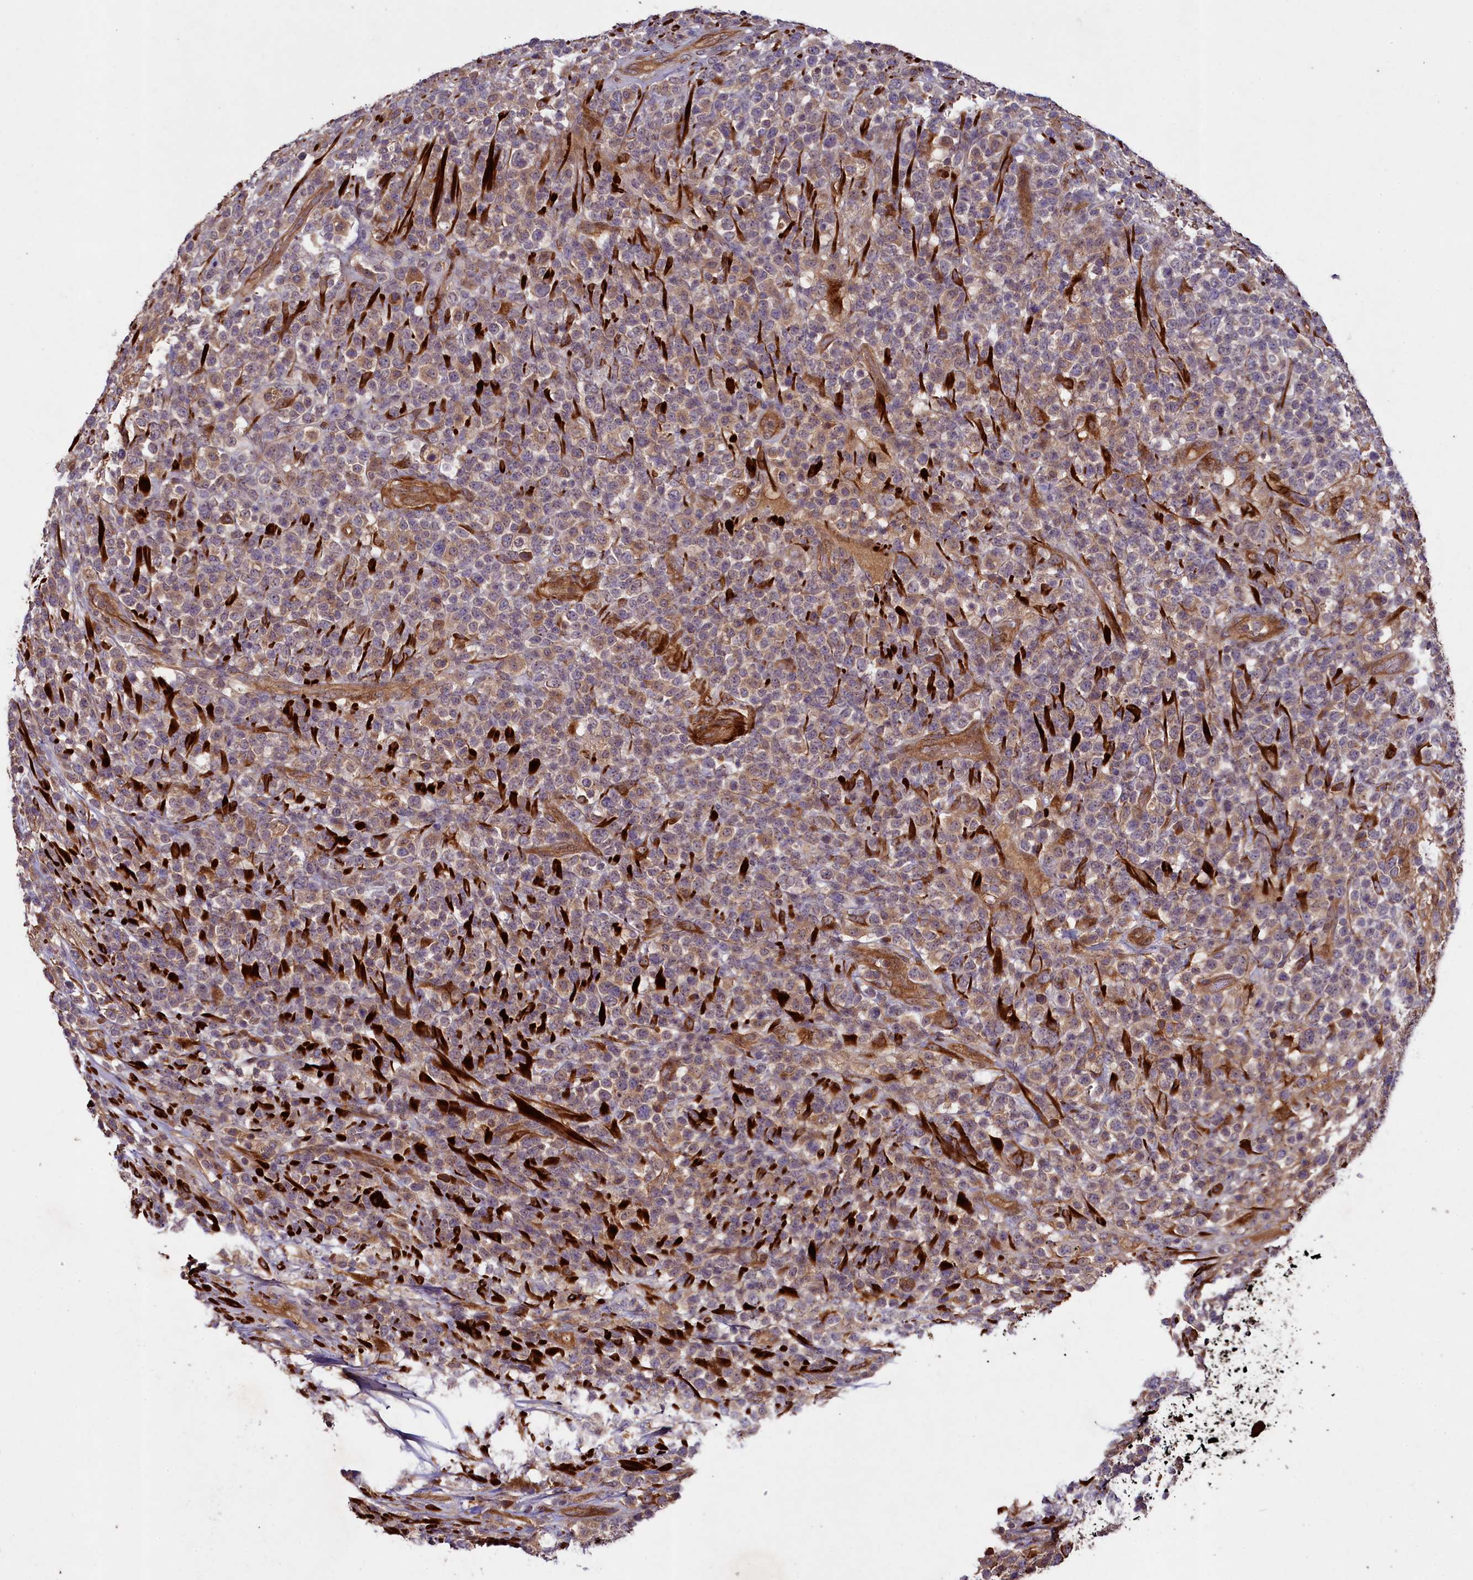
{"staining": {"intensity": "weak", "quantity": "<25%", "location": "cytoplasmic/membranous"}, "tissue": "lymphoma", "cell_type": "Tumor cells", "image_type": "cancer", "snomed": [{"axis": "morphology", "description": "Malignant lymphoma, non-Hodgkin's type, High grade"}, {"axis": "topography", "description": "Colon"}], "caption": "Immunohistochemical staining of malignant lymphoma, non-Hodgkin's type (high-grade) displays no significant expression in tumor cells.", "gene": "CCDC102A", "patient": {"sex": "female", "age": 53}}